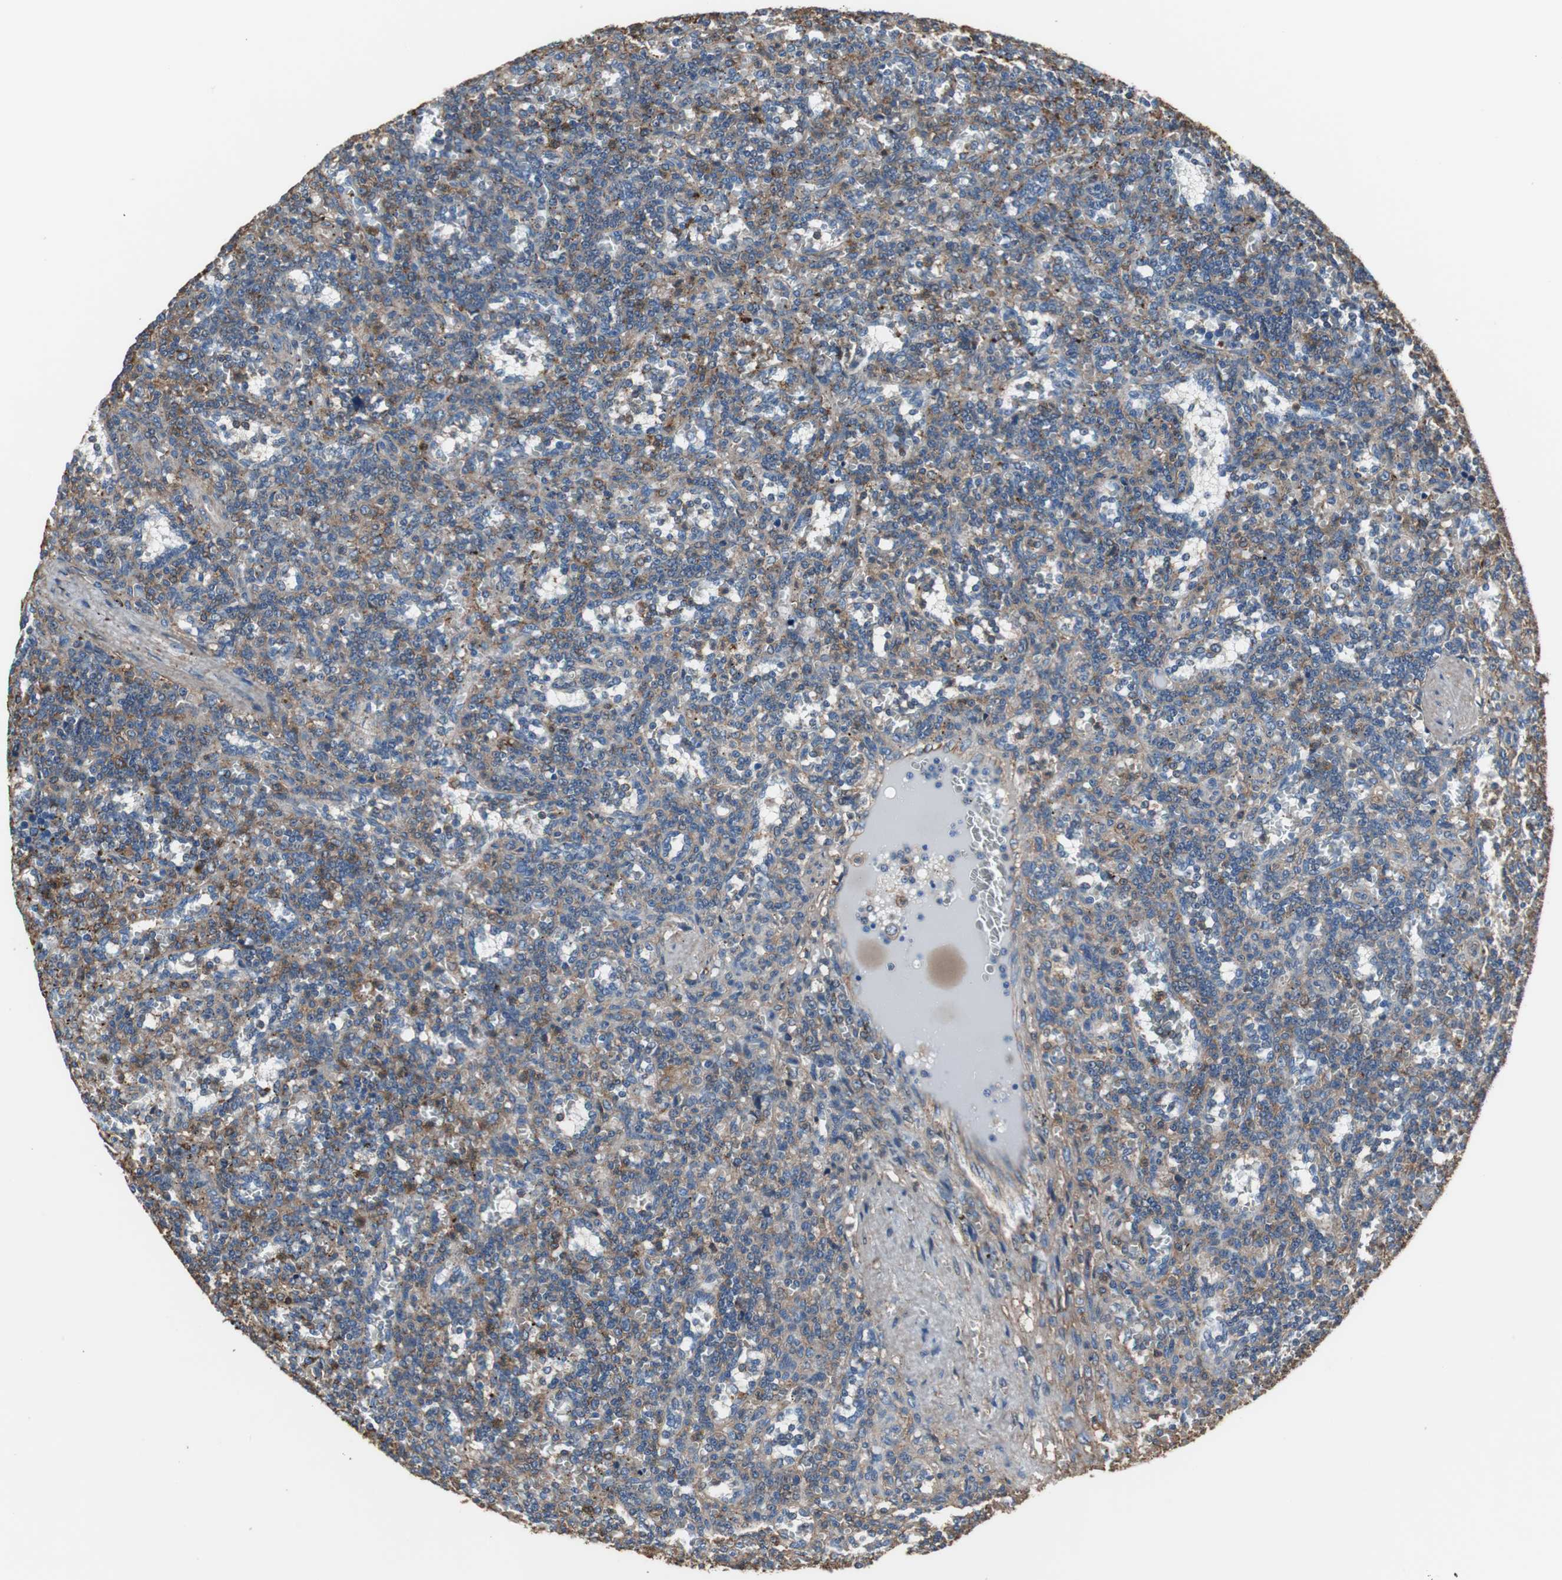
{"staining": {"intensity": "moderate", "quantity": "25%-75%", "location": "cytoplasmic/membranous"}, "tissue": "lymphoma", "cell_type": "Tumor cells", "image_type": "cancer", "snomed": [{"axis": "morphology", "description": "Malignant lymphoma, non-Hodgkin's type, Low grade"}, {"axis": "topography", "description": "Spleen"}], "caption": "There is medium levels of moderate cytoplasmic/membranous positivity in tumor cells of lymphoma, as demonstrated by immunohistochemical staining (brown color).", "gene": "ACTN1", "patient": {"sex": "male", "age": 73}}